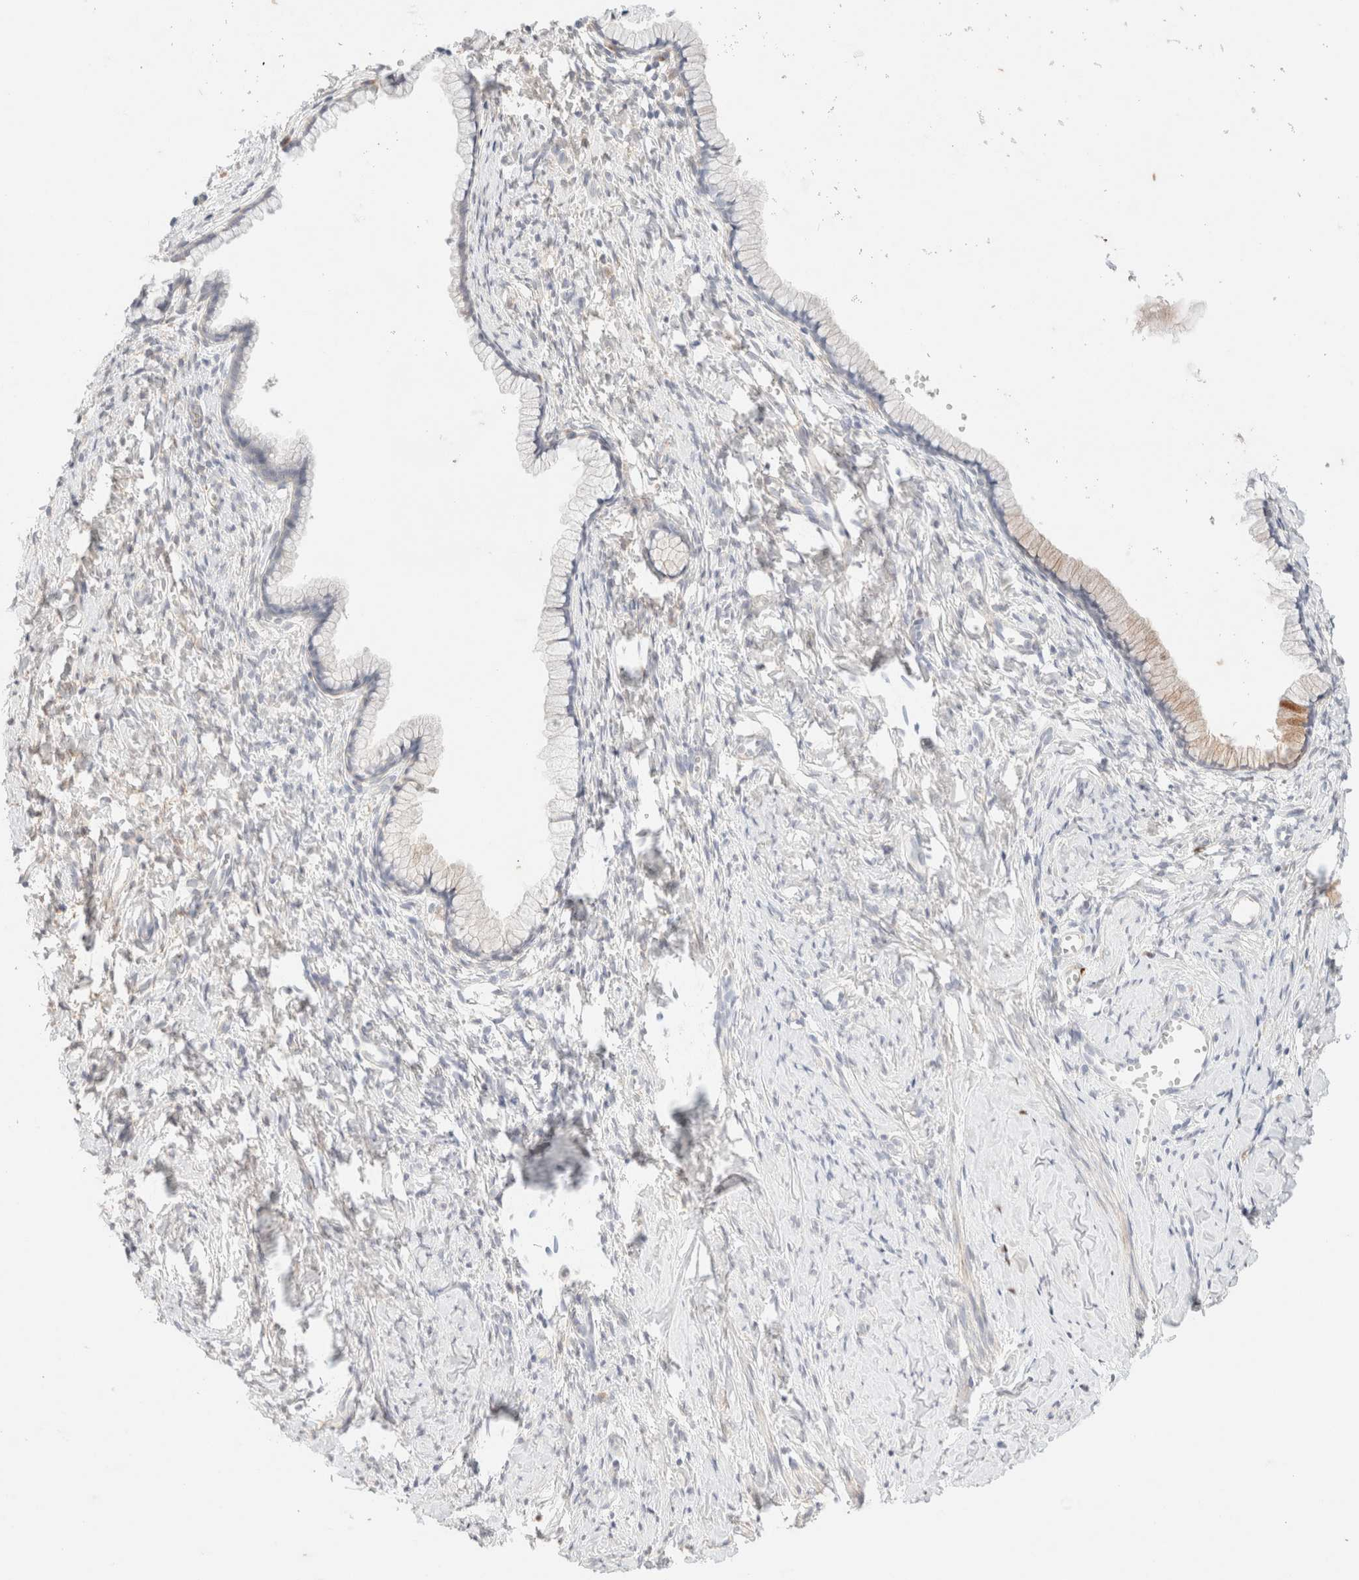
{"staining": {"intensity": "weak", "quantity": "<25%", "location": "cytoplasmic/membranous"}, "tissue": "cervix", "cell_type": "Glandular cells", "image_type": "normal", "snomed": [{"axis": "morphology", "description": "Normal tissue, NOS"}, {"axis": "topography", "description": "Cervix"}], "caption": "The histopathology image reveals no staining of glandular cells in unremarkable cervix. (Brightfield microscopy of DAB IHC at high magnification).", "gene": "SNTB1", "patient": {"sex": "female", "age": 75}}